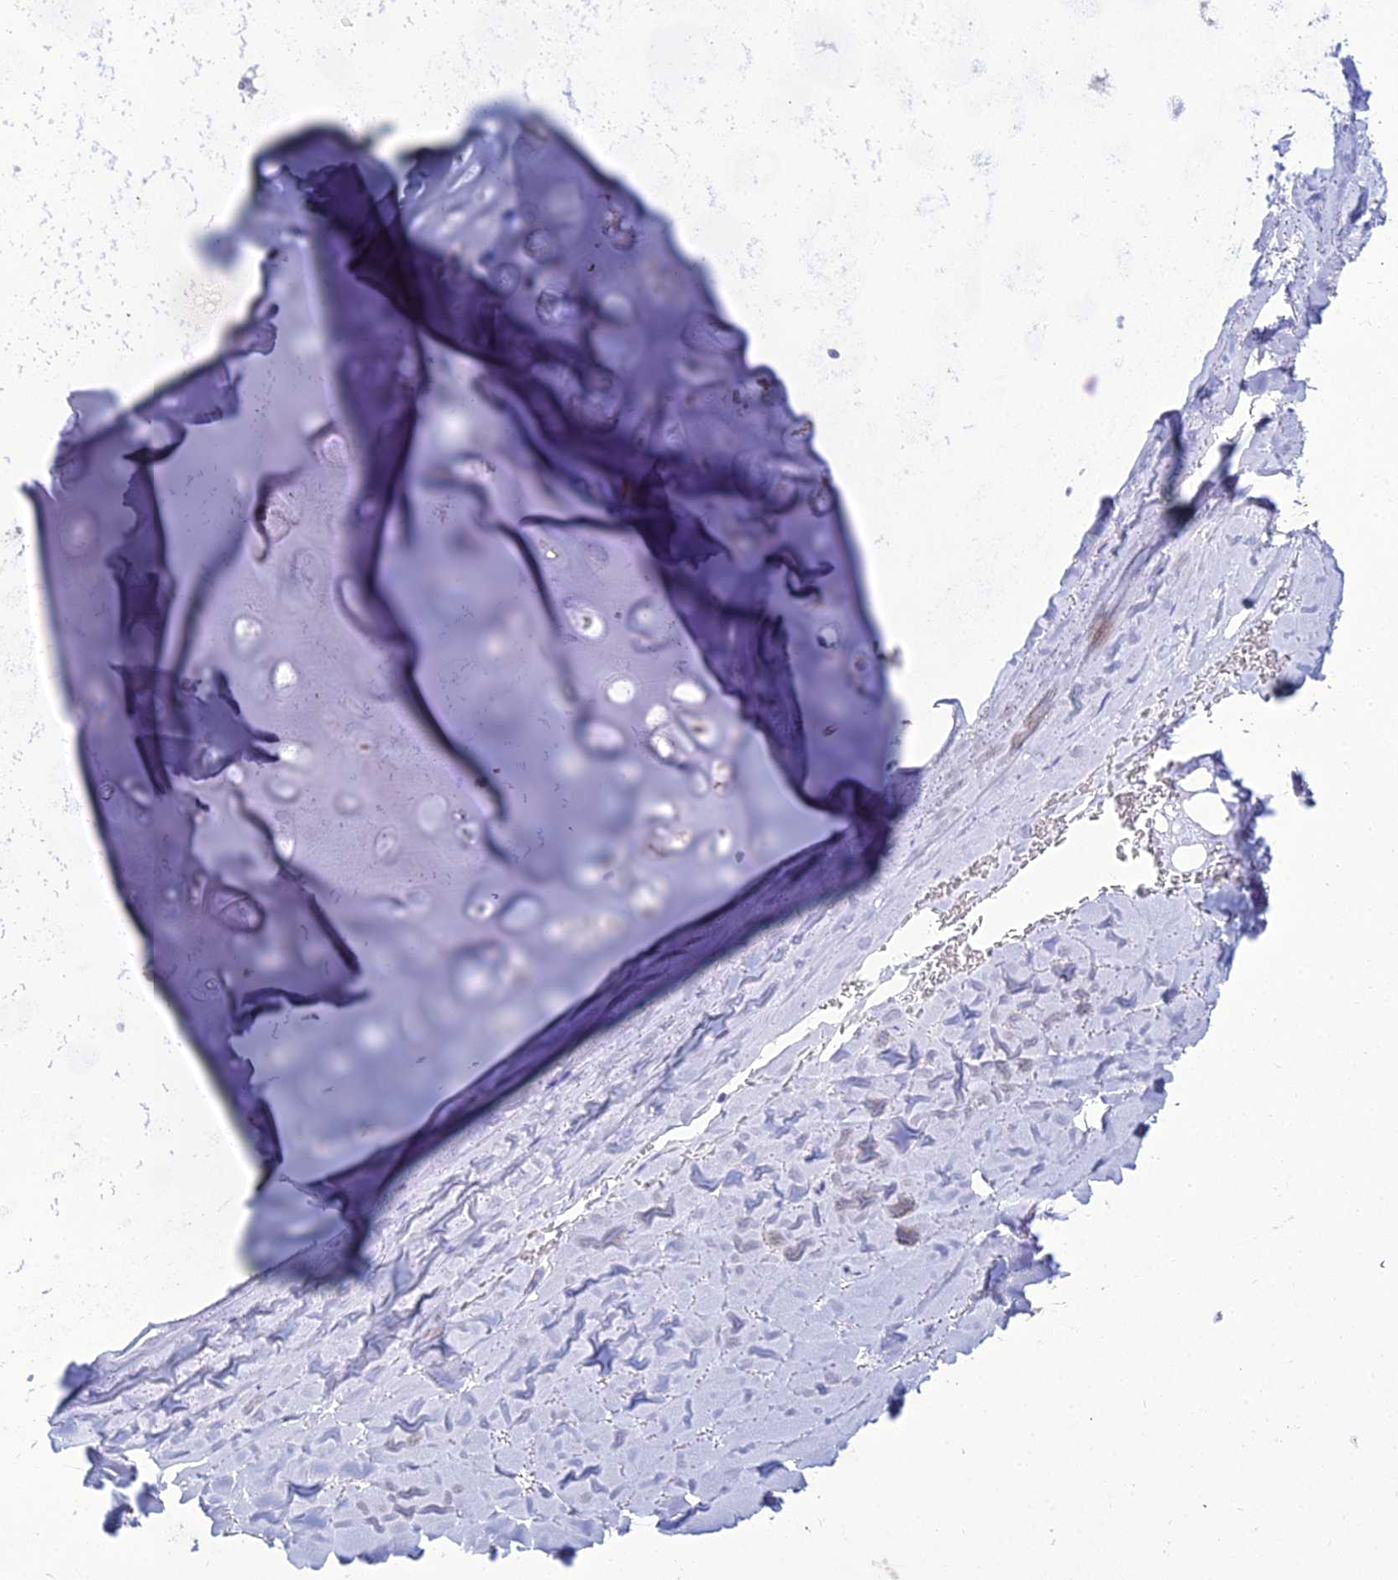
{"staining": {"intensity": "negative", "quantity": "none", "location": "none"}, "tissue": "soft tissue", "cell_type": "Chondrocytes", "image_type": "normal", "snomed": [{"axis": "morphology", "description": "Normal tissue, NOS"}, {"axis": "topography", "description": "Cartilage tissue"}], "caption": "A high-resolution image shows IHC staining of benign soft tissue, which reveals no significant expression in chondrocytes. (DAB immunohistochemistry, high magnification).", "gene": "ZMIZ1", "patient": {"sex": "male", "age": 66}}